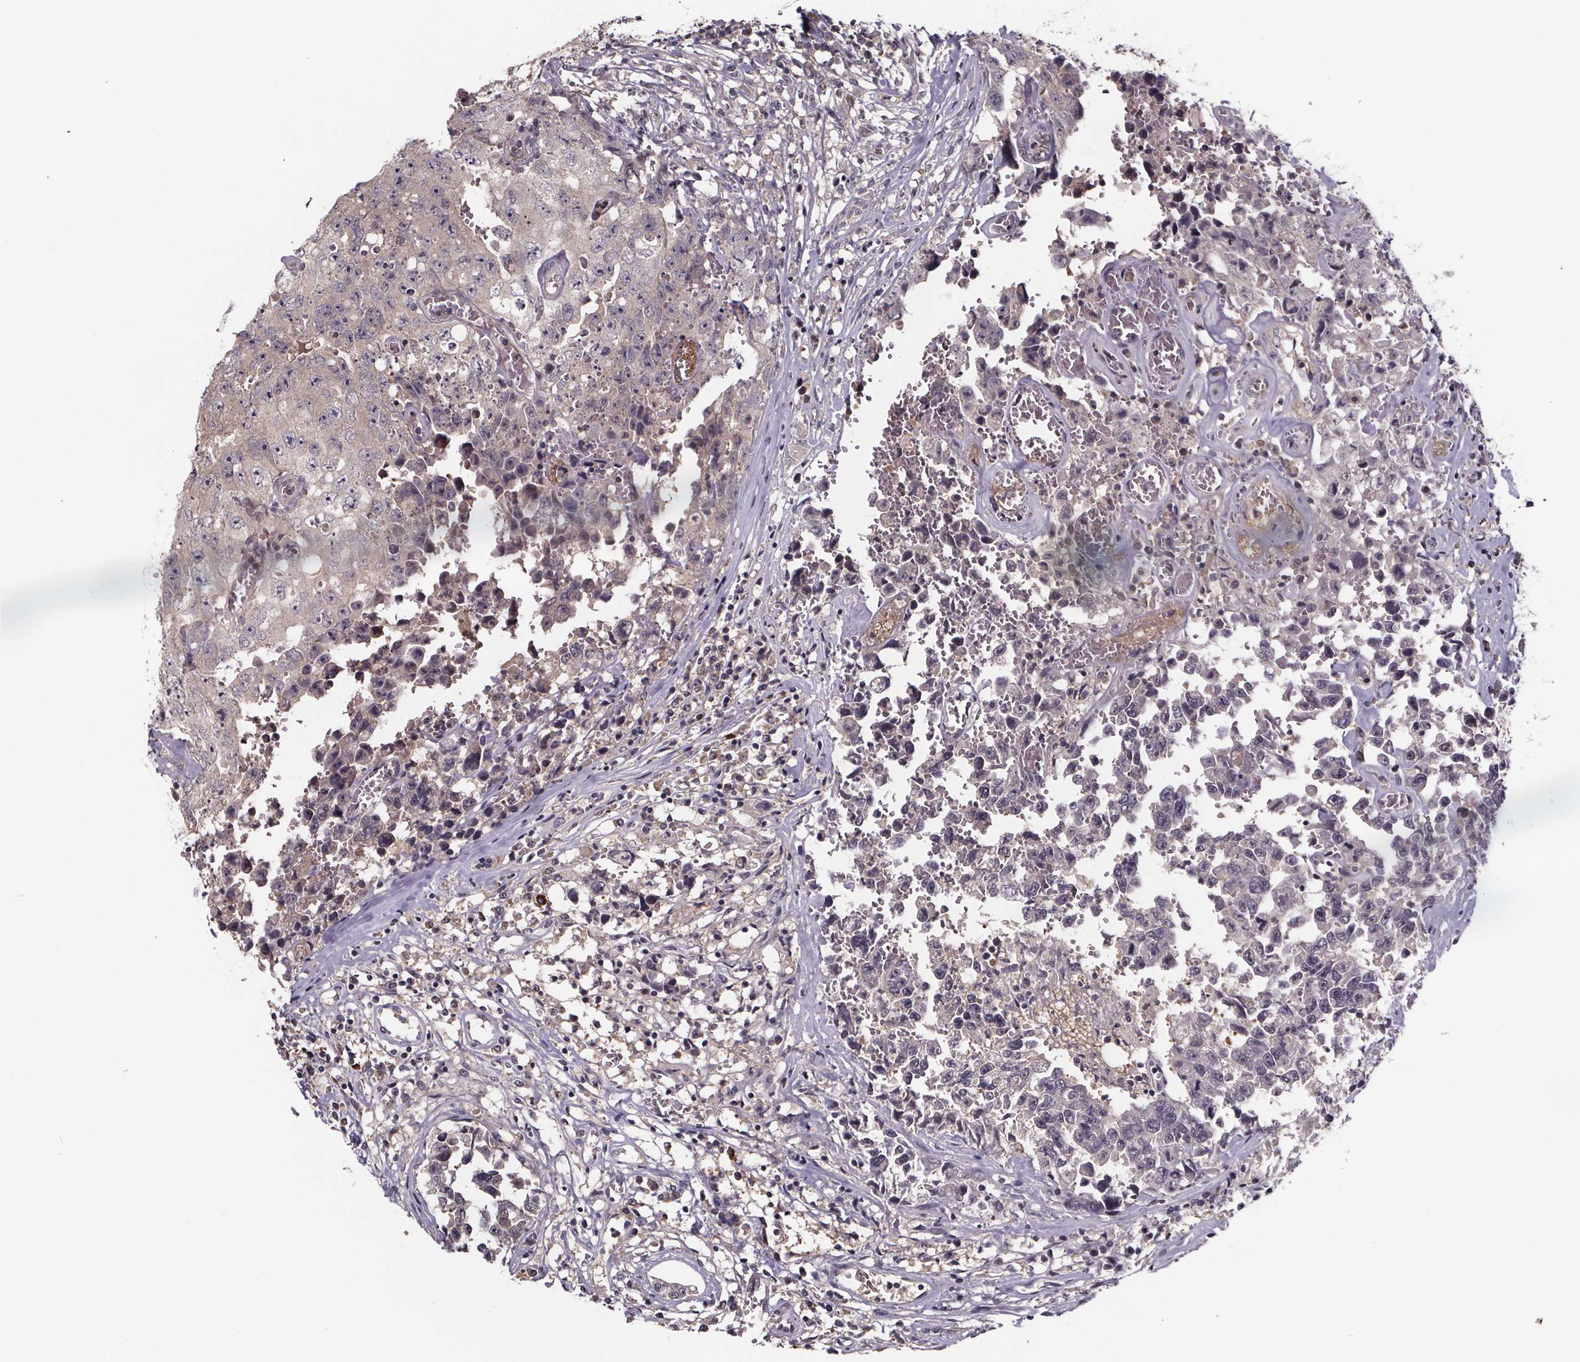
{"staining": {"intensity": "negative", "quantity": "none", "location": "none"}, "tissue": "testis cancer", "cell_type": "Tumor cells", "image_type": "cancer", "snomed": [{"axis": "morphology", "description": "Carcinoma, Embryonal, NOS"}, {"axis": "topography", "description": "Testis"}], "caption": "Tumor cells show no significant expression in testis embryonal carcinoma.", "gene": "SMIM1", "patient": {"sex": "male", "age": 36}}